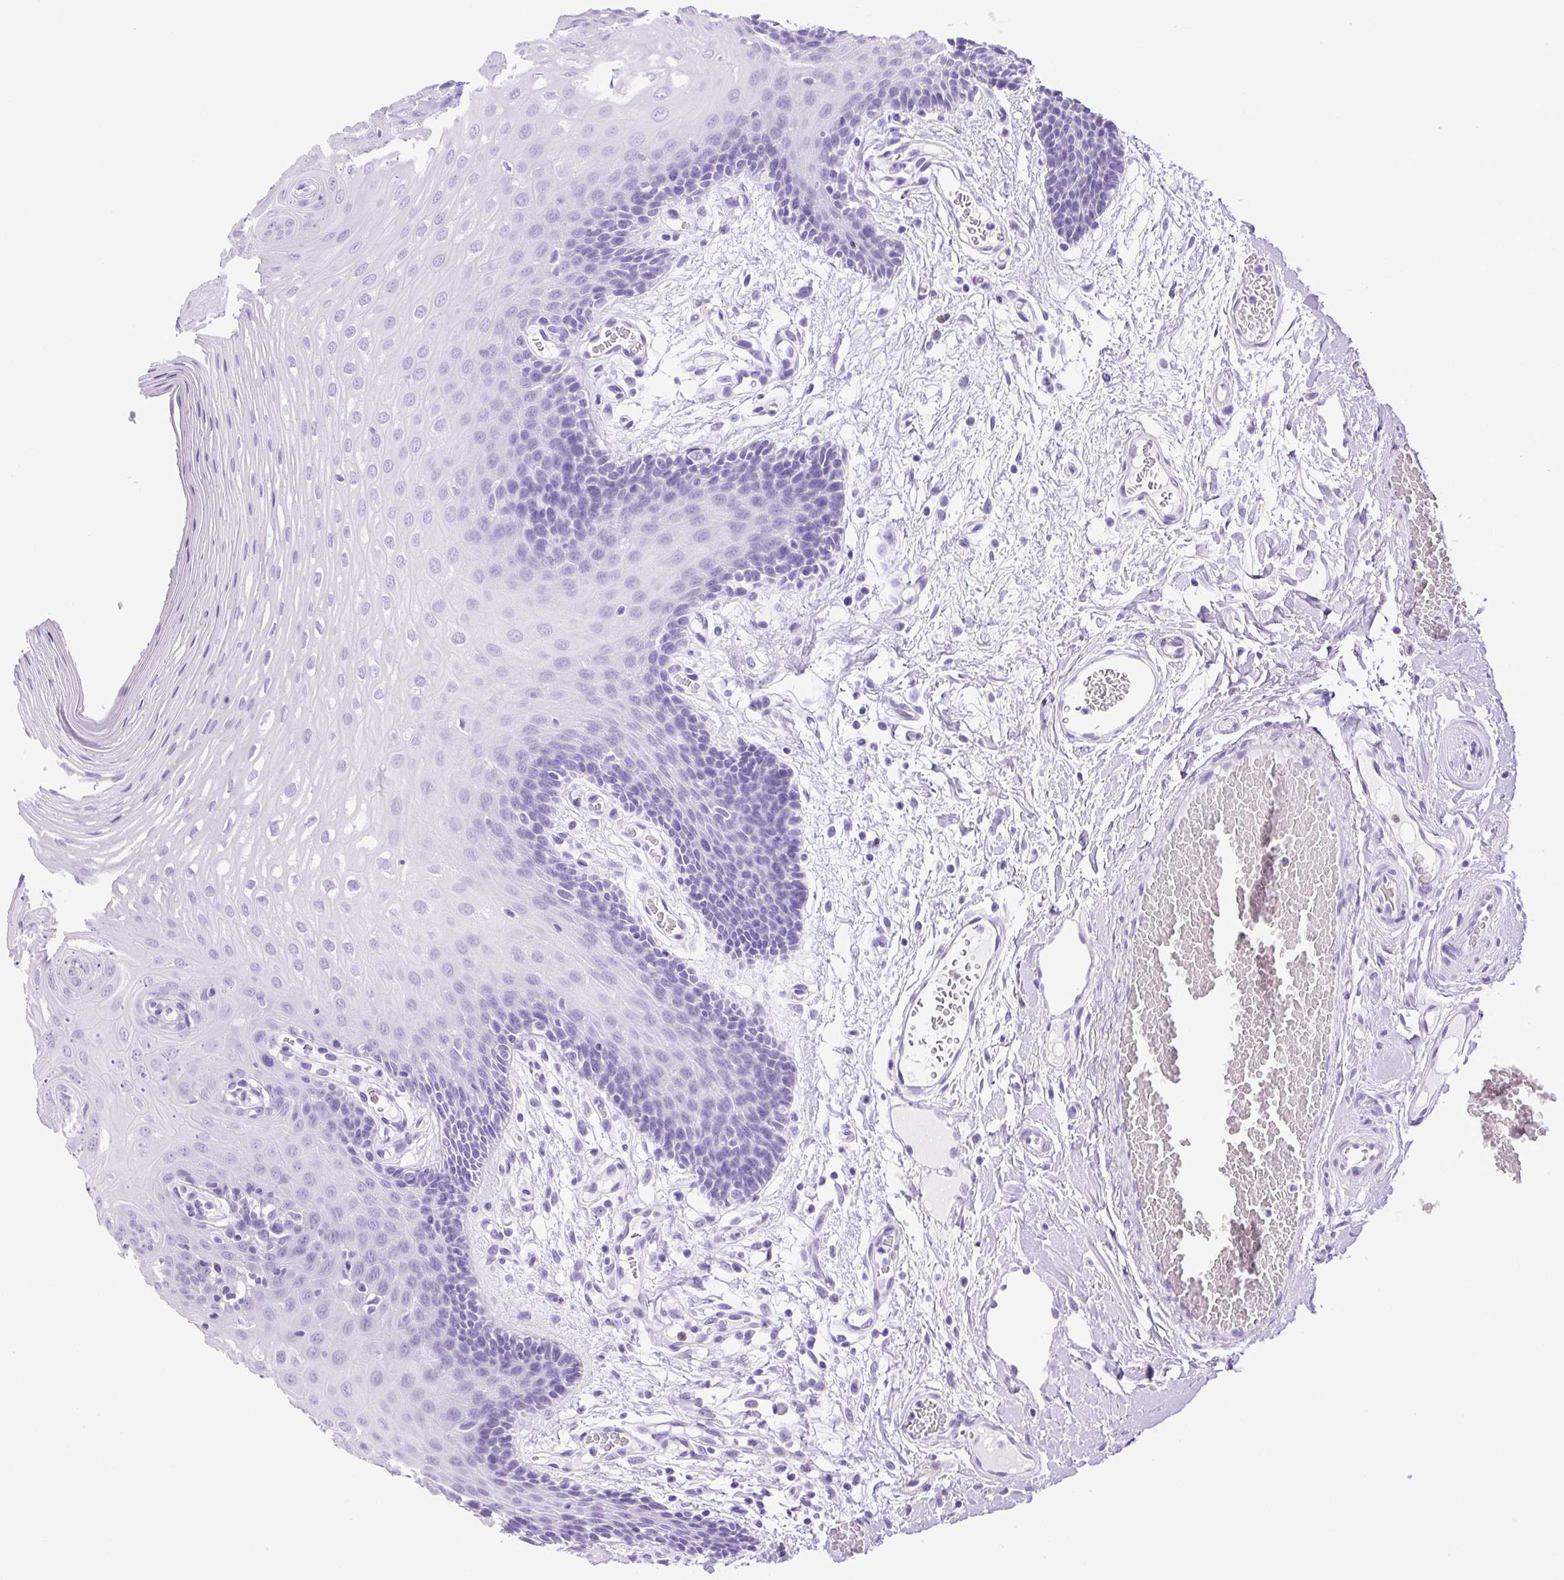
{"staining": {"intensity": "negative", "quantity": "none", "location": "none"}, "tissue": "oral mucosa", "cell_type": "Squamous epithelial cells", "image_type": "normal", "snomed": [{"axis": "morphology", "description": "Normal tissue, NOS"}, {"axis": "topography", "description": "Oral tissue"}, {"axis": "topography", "description": "Tounge, NOS"}], "caption": "The image reveals no significant staining in squamous epithelial cells of oral mucosa. (Immunohistochemistry, brightfield microscopy, high magnification).", "gene": "VWA7", "patient": {"sex": "female", "age": 60}}